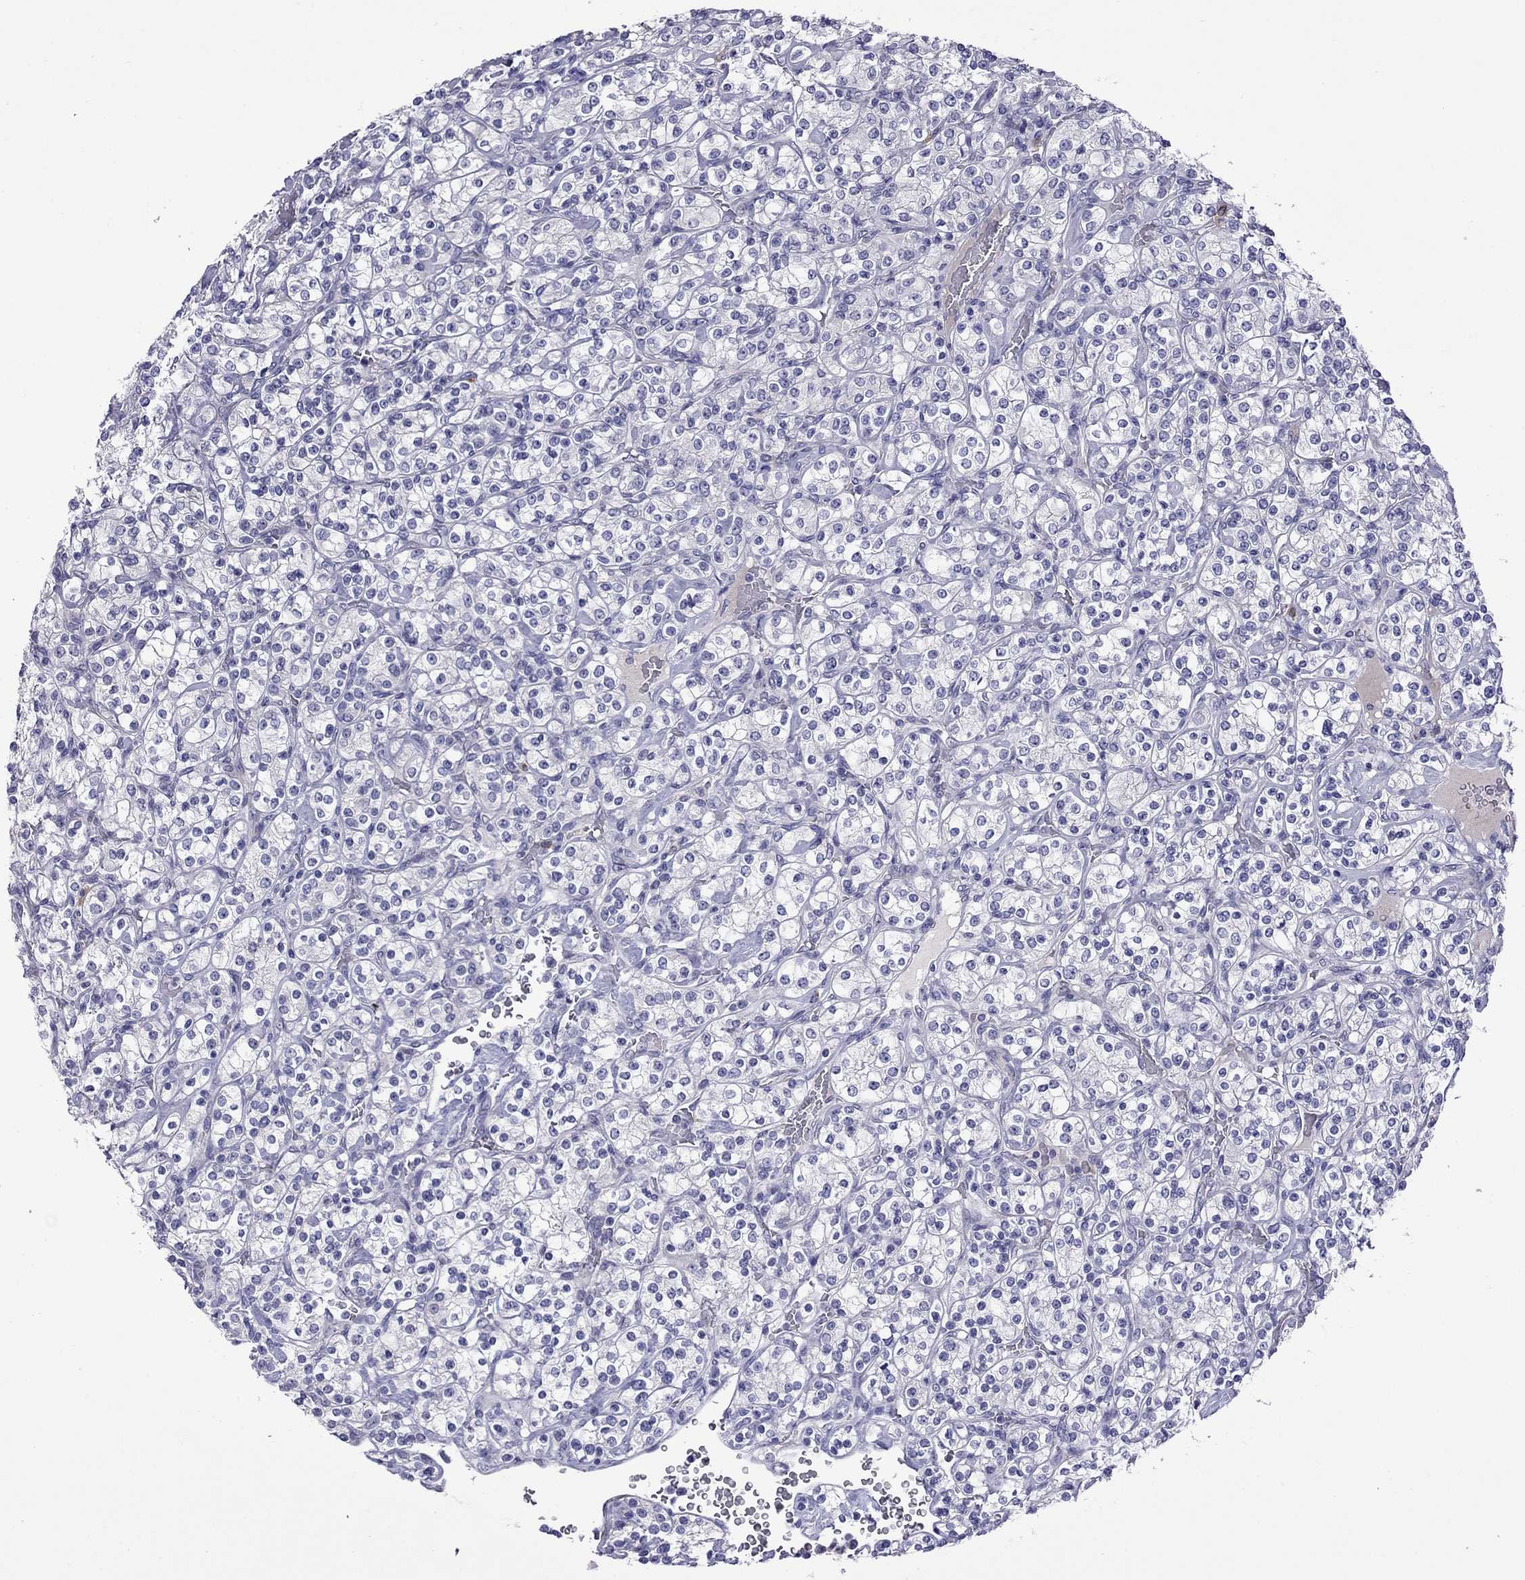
{"staining": {"intensity": "negative", "quantity": "none", "location": "none"}, "tissue": "renal cancer", "cell_type": "Tumor cells", "image_type": "cancer", "snomed": [{"axis": "morphology", "description": "Adenocarcinoma, NOS"}, {"axis": "topography", "description": "Kidney"}], "caption": "Immunohistochemistry photomicrograph of neoplastic tissue: human renal cancer (adenocarcinoma) stained with DAB (3,3'-diaminobenzidine) reveals no significant protein expression in tumor cells.", "gene": "STAR", "patient": {"sex": "male", "age": 77}}